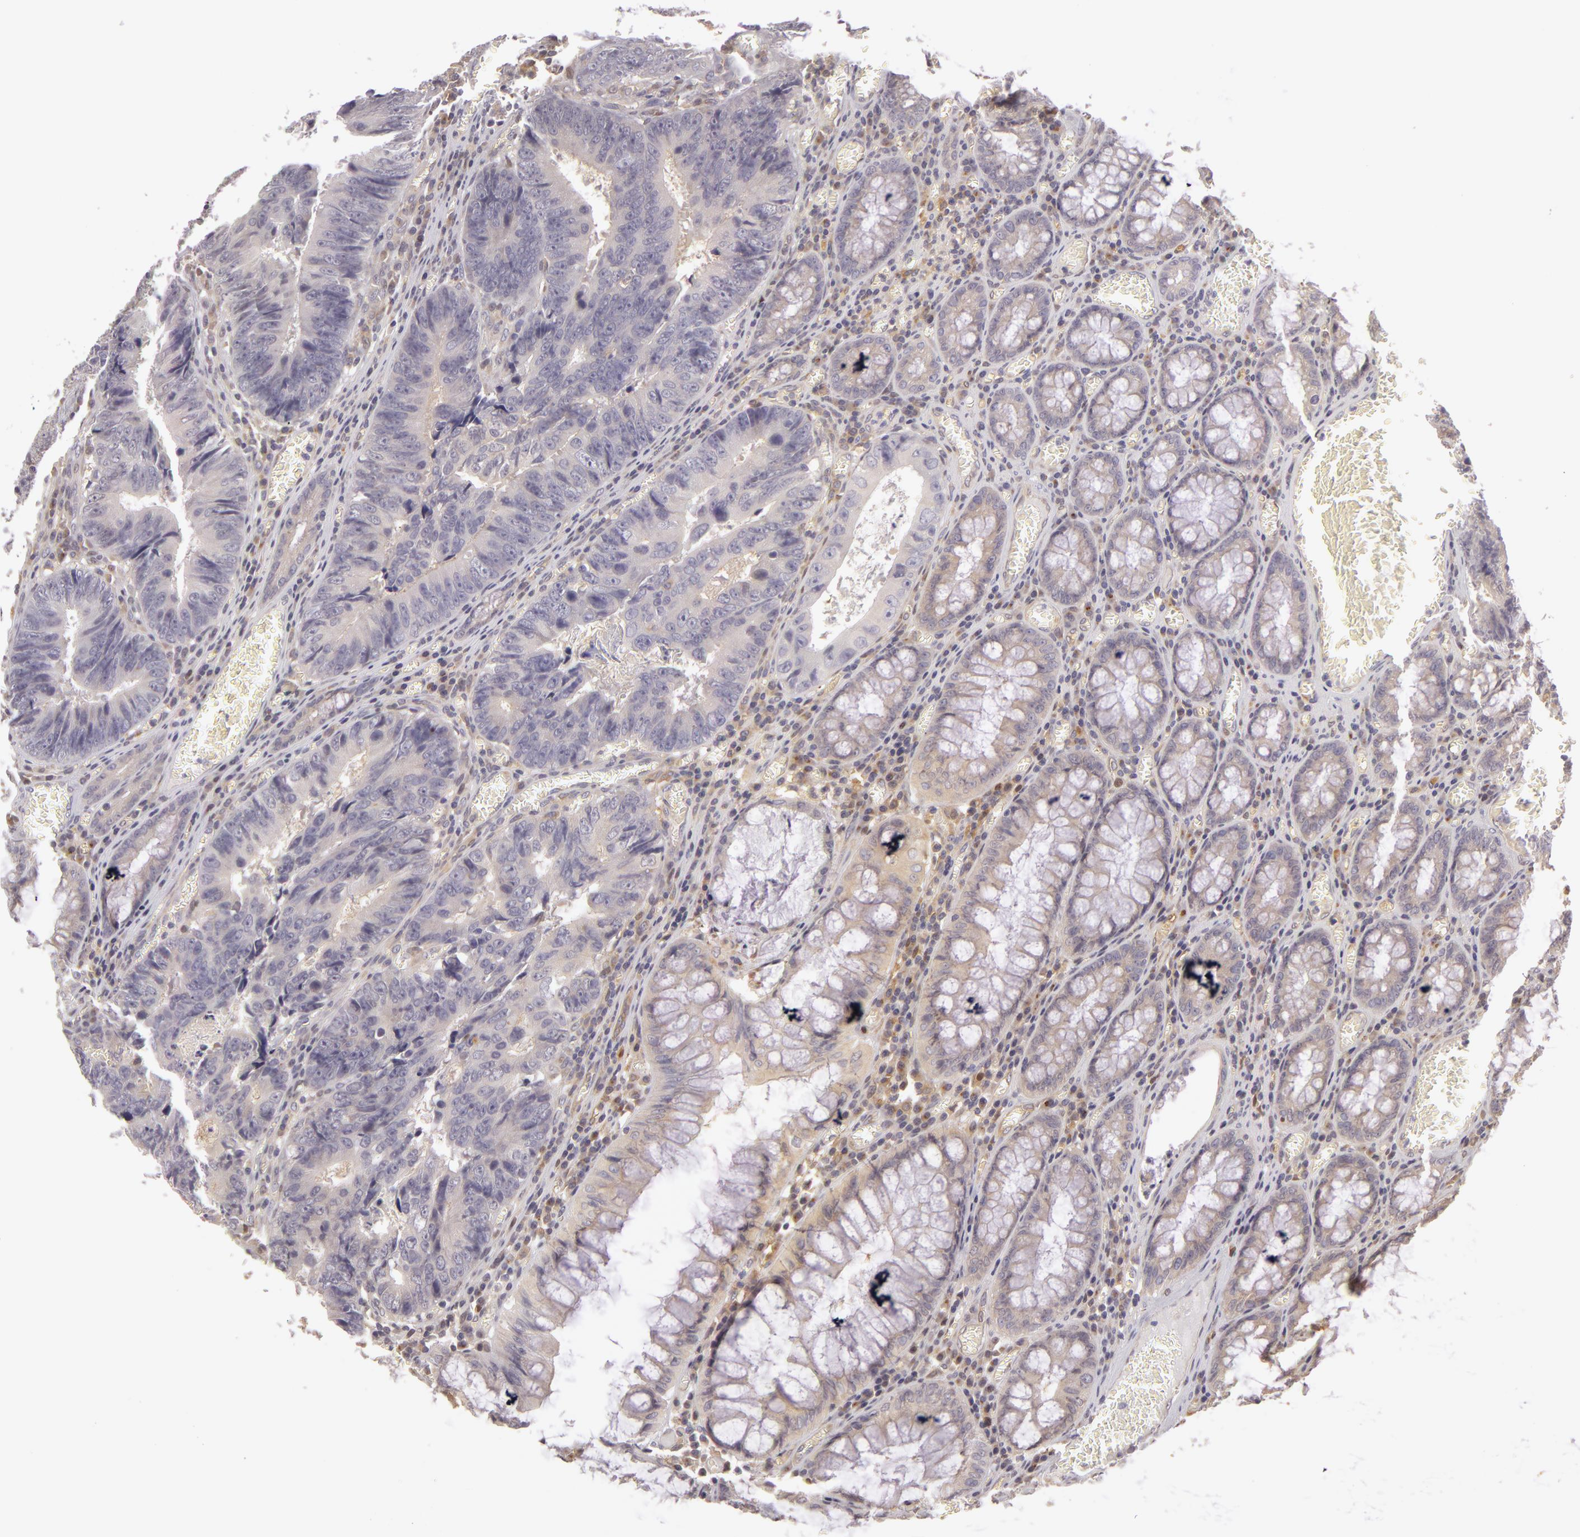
{"staining": {"intensity": "negative", "quantity": "none", "location": "none"}, "tissue": "colorectal cancer", "cell_type": "Tumor cells", "image_type": "cancer", "snomed": [{"axis": "morphology", "description": "Adenocarcinoma, NOS"}, {"axis": "topography", "description": "Rectum"}], "caption": "Histopathology image shows no protein expression in tumor cells of colorectal cancer tissue.", "gene": "ZNF229", "patient": {"sex": "female", "age": 98}}